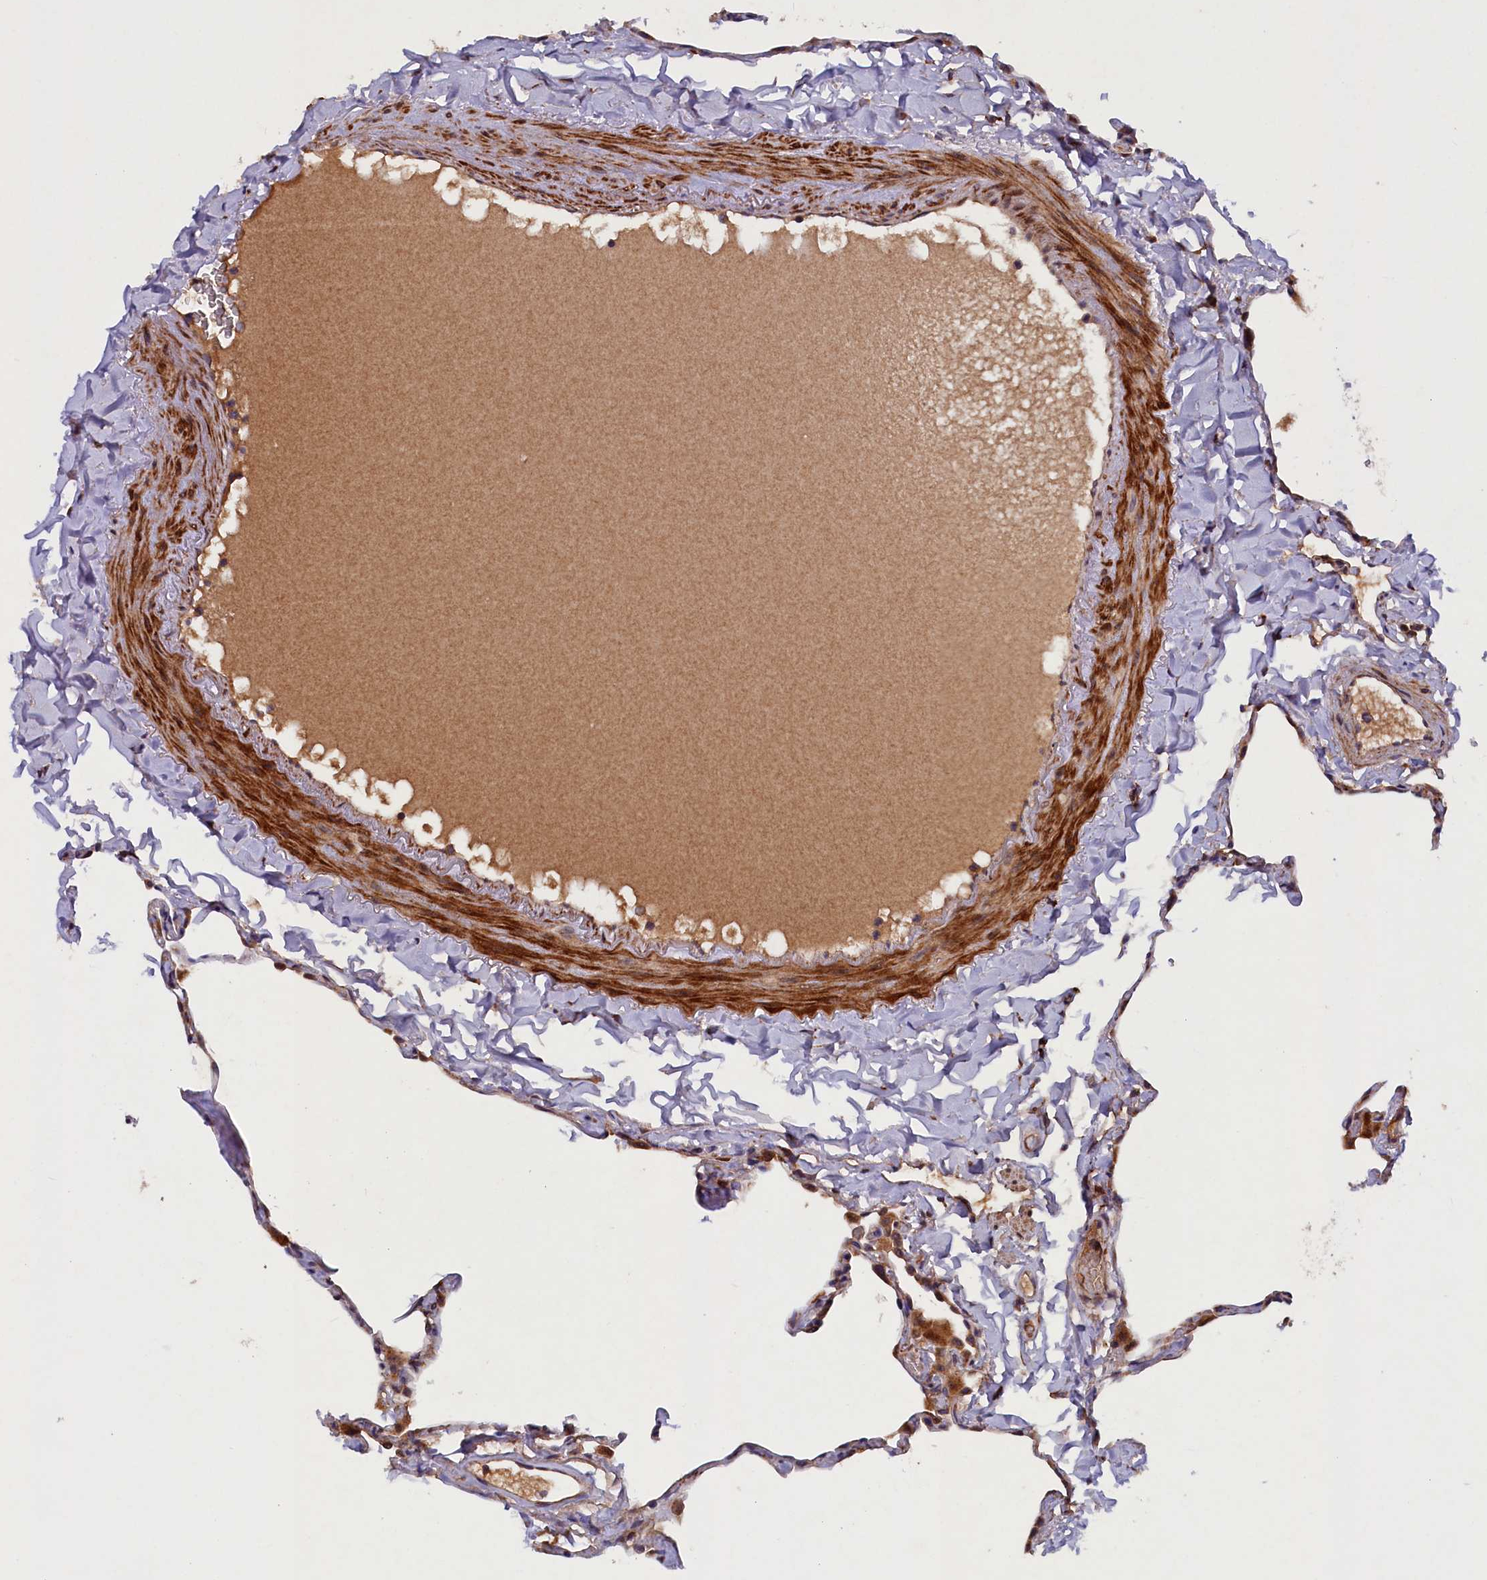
{"staining": {"intensity": "weak", "quantity": ">75%", "location": "cytoplasmic/membranous"}, "tissue": "lung", "cell_type": "Alveolar cells", "image_type": "normal", "snomed": [{"axis": "morphology", "description": "Normal tissue, NOS"}, {"axis": "topography", "description": "Lung"}], "caption": "DAB immunohistochemical staining of unremarkable lung reveals weak cytoplasmic/membranous protein staining in about >75% of alveolar cells.", "gene": "ARRDC4", "patient": {"sex": "male", "age": 65}}